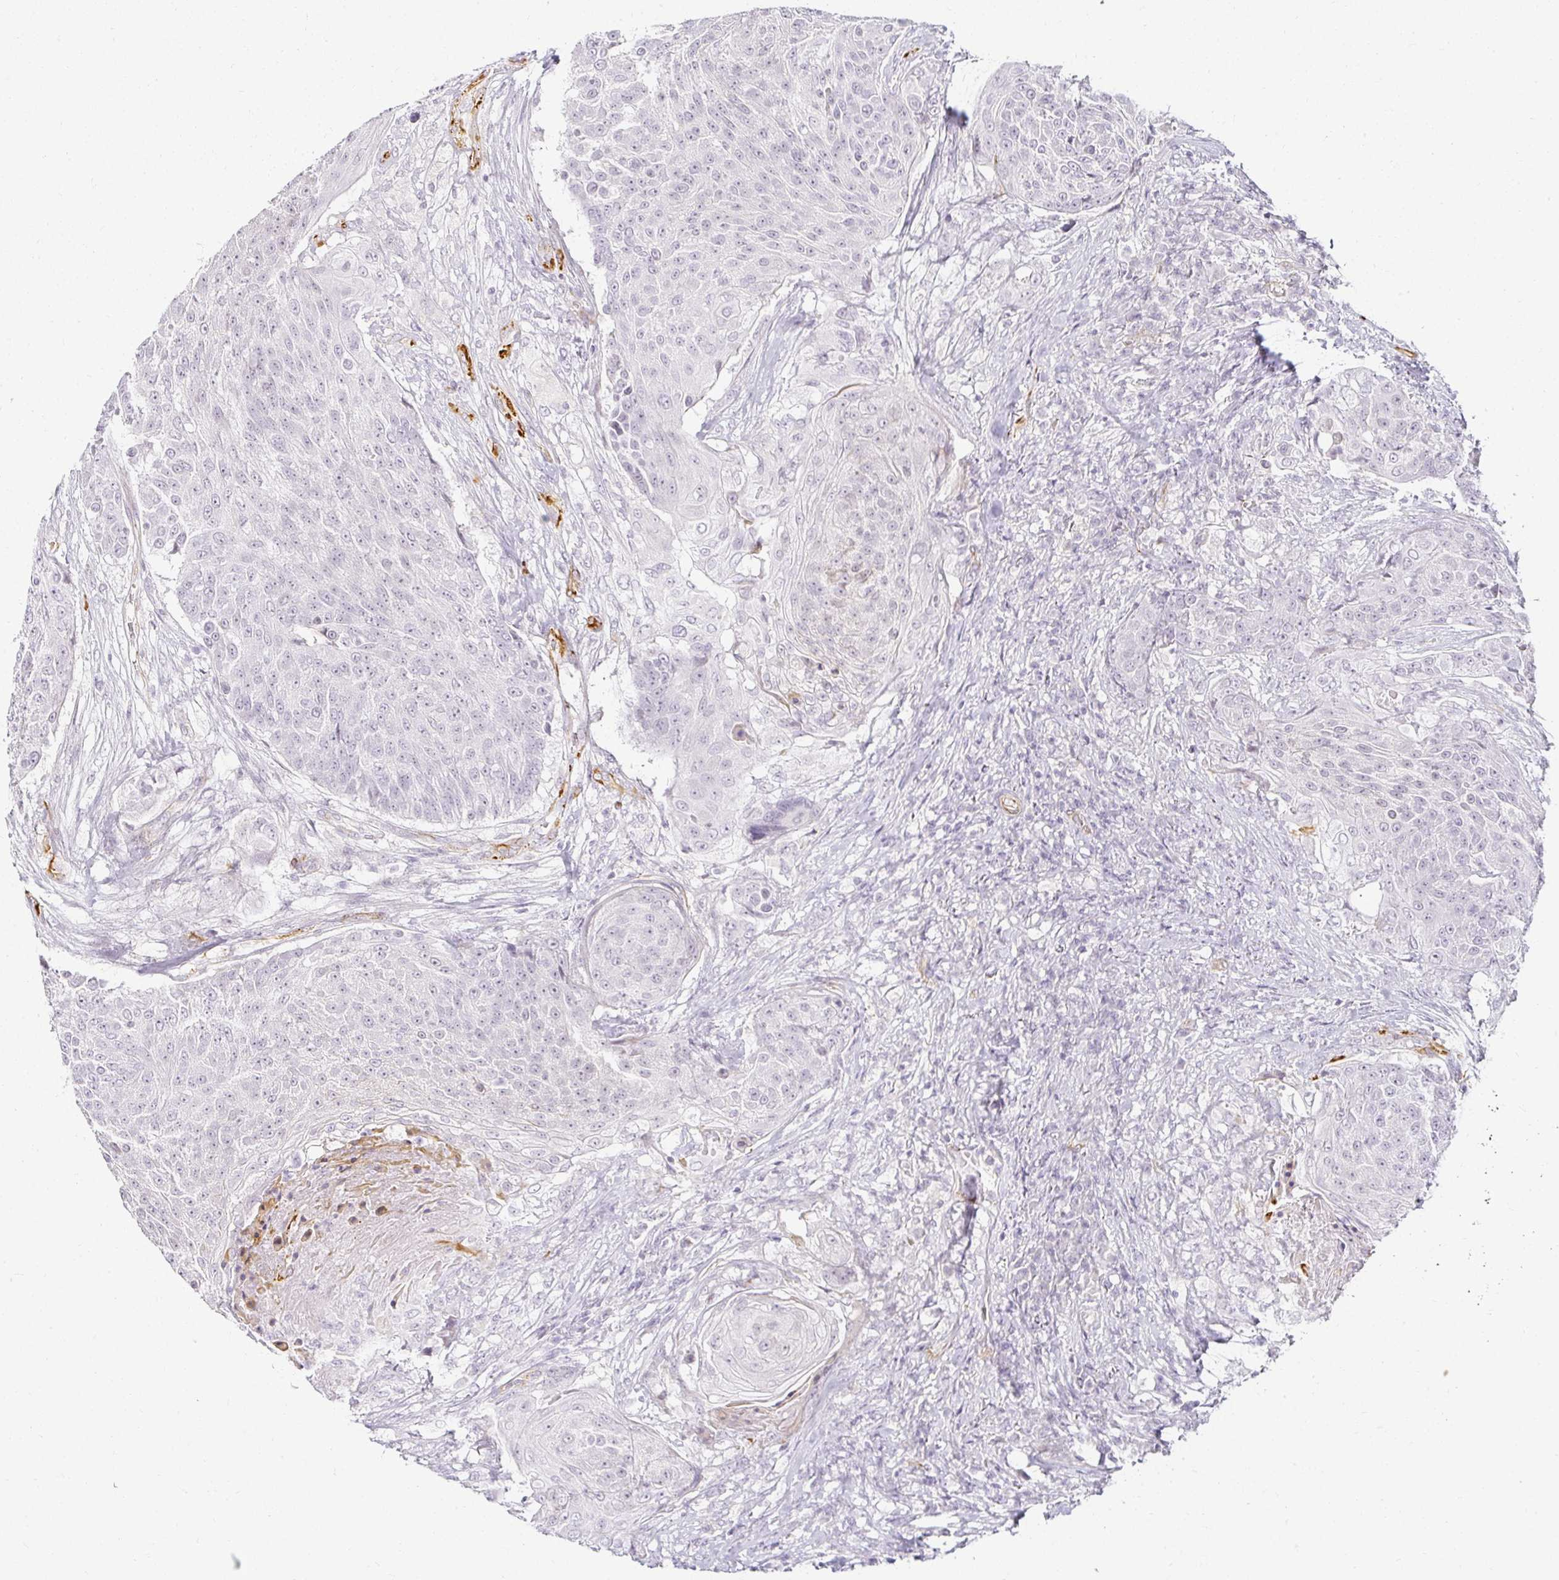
{"staining": {"intensity": "negative", "quantity": "none", "location": "none"}, "tissue": "urothelial cancer", "cell_type": "Tumor cells", "image_type": "cancer", "snomed": [{"axis": "morphology", "description": "Urothelial carcinoma, High grade"}, {"axis": "topography", "description": "Urinary bladder"}], "caption": "This is a photomicrograph of immunohistochemistry staining of high-grade urothelial carcinoma, which shows no staining in tumor cells.", "gene": "ACAN", "patient": {"sex": "female", "age": 63}}